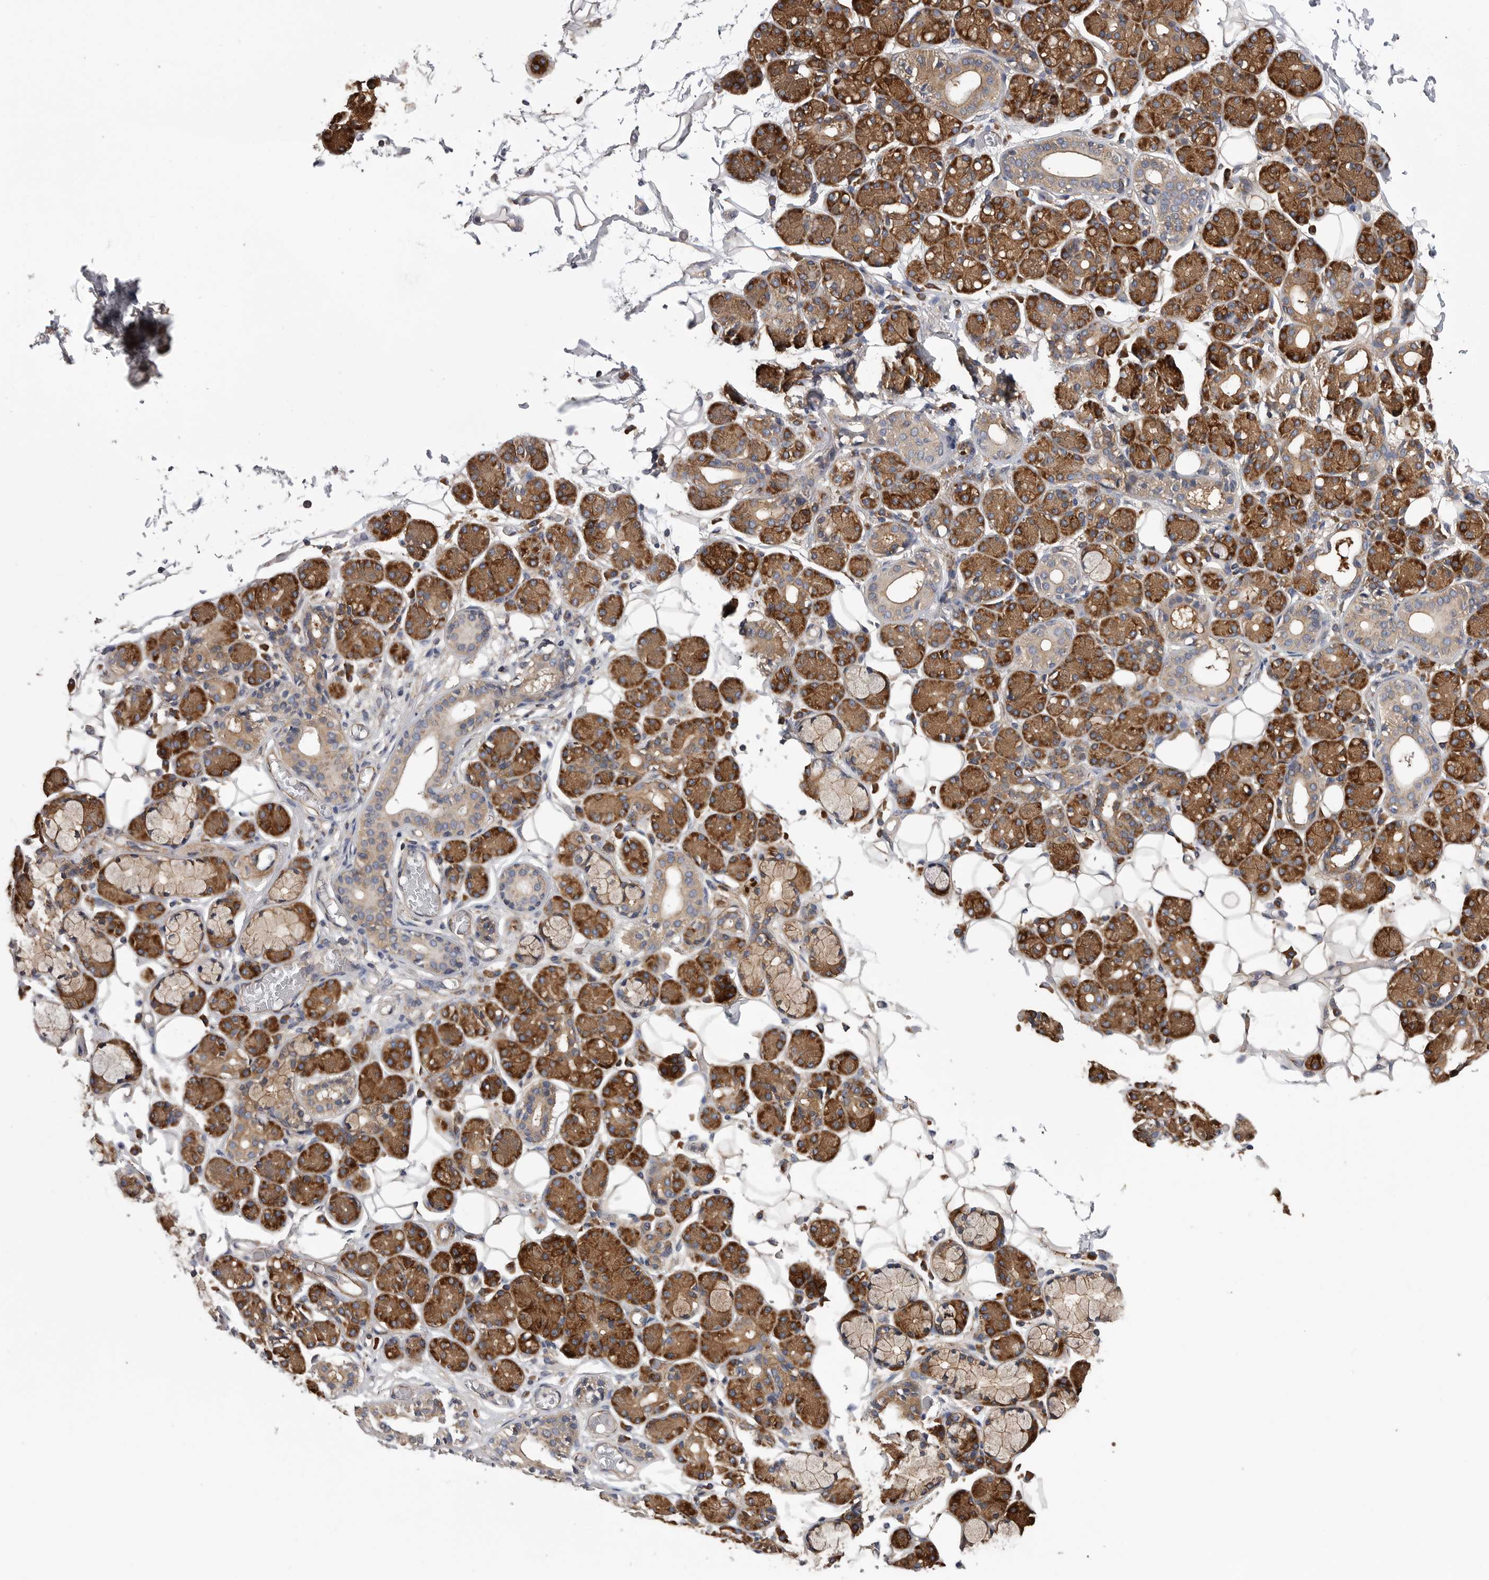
{"staining": {"intensity": "strong", "quantity": "25%-75%", "location": "cytoplasmic/membranous"}, "tissue": "salivary gland", "cell_type": "Glandular cells", "image_type": "normal", "snomed": [{"axis": "morphology", "description": "Normal tissue, NOS"}, {"axis": "topography", "description": "Salivary gland"}], "caption": "High-power microscopy captured an immunohistochemistry image of benign salivary gland, revealing strong cytoplasmic/membranous expression in approximately 25%-75% of glandular cells.", "gene": "OXR1", "patient": {"sex": "male", "age": 63}}